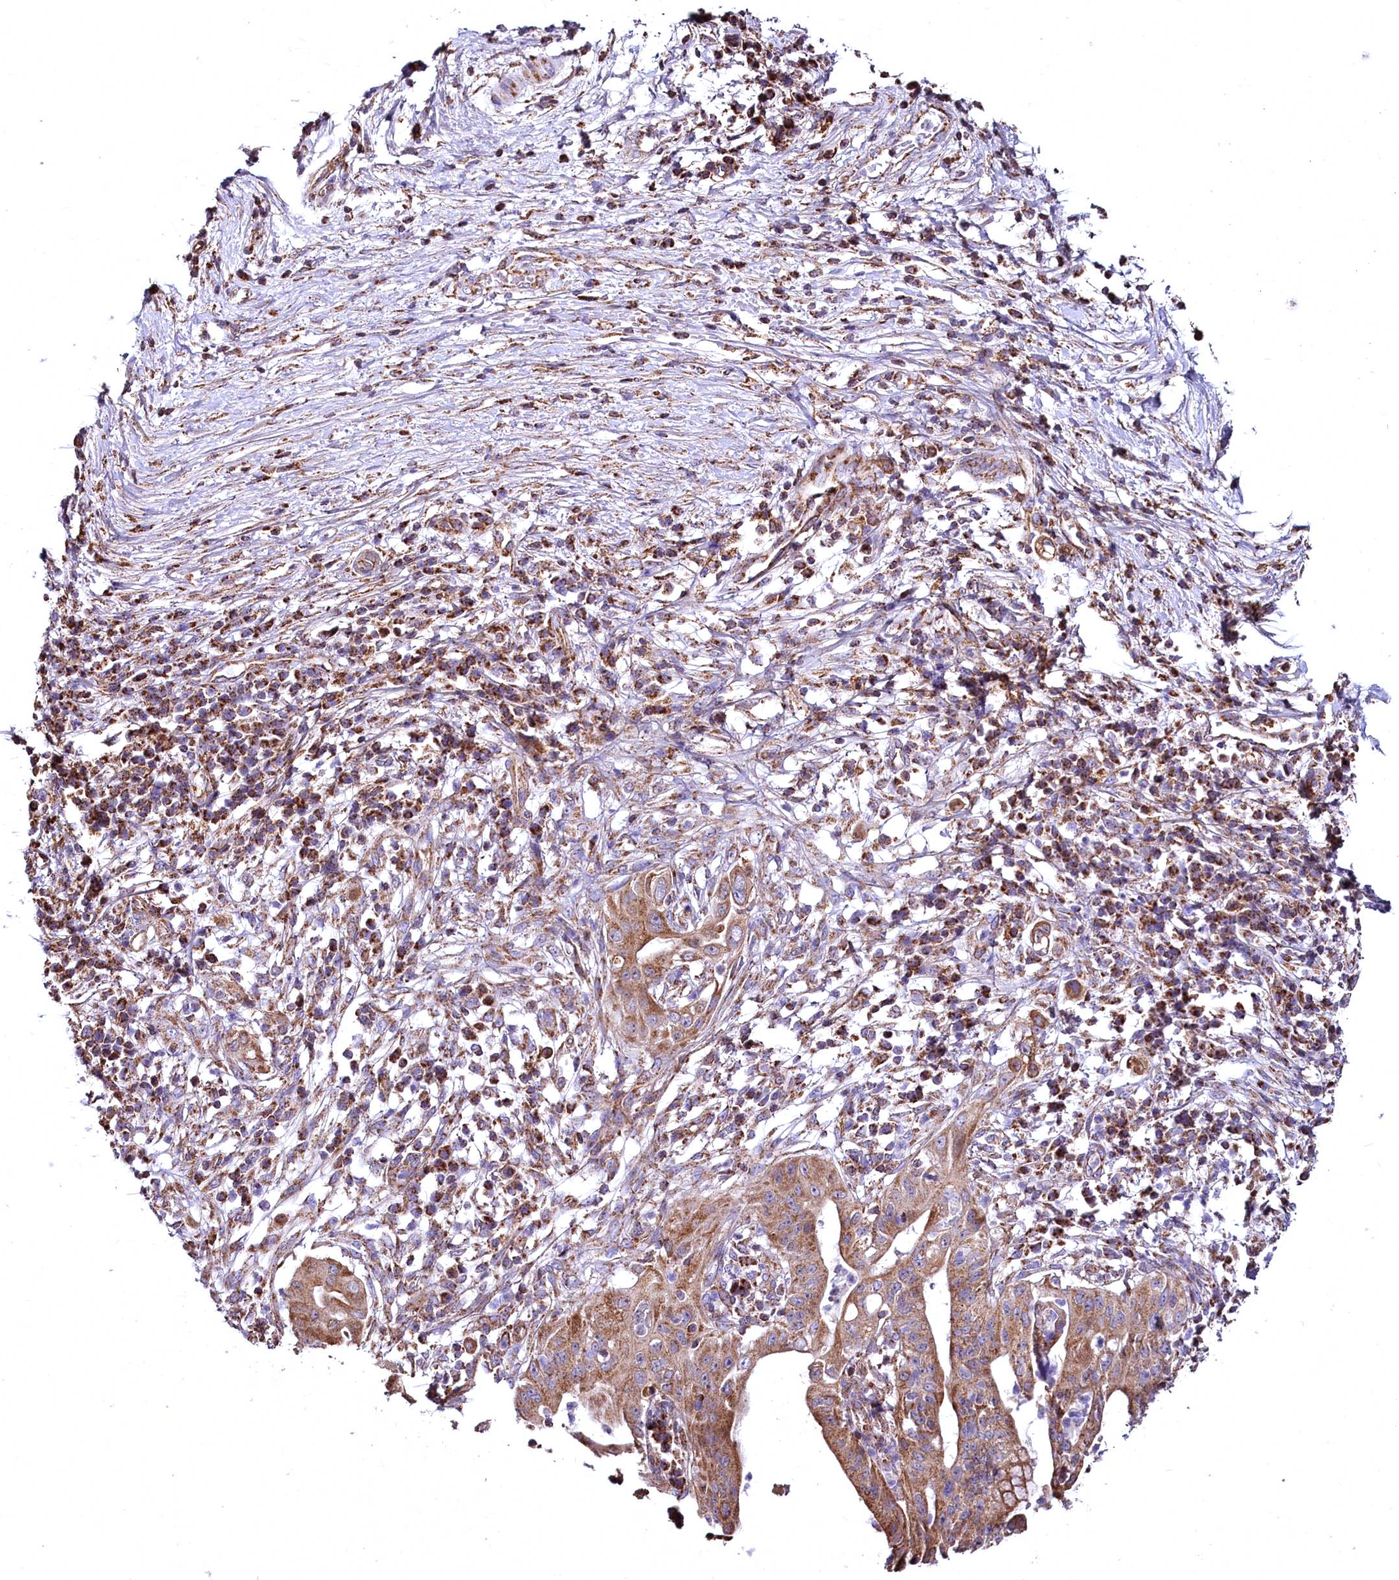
{"staining": {"intensity": "moderate", "quantity": ">75%", "location": "cytoplasmic/membranous"}, "tissue": "pancreatic cancer", "cell_type": "Tumor cells", "image_type": "cancer", "snomed": [{"axis": "morphology", "description": "Adenocarcinoma, NOS"}, {"axis": "topography", "description": "Pancreas"}], "caption": "Human pancreatic cancer (adenocarcinoma) stained with a brown dye reveals moderate cytoplasmic/membranous positive staining in approximately >75% of tumor cells.", "gene": "NUDT15", "patient": {"sex": "male", "age": 68}}